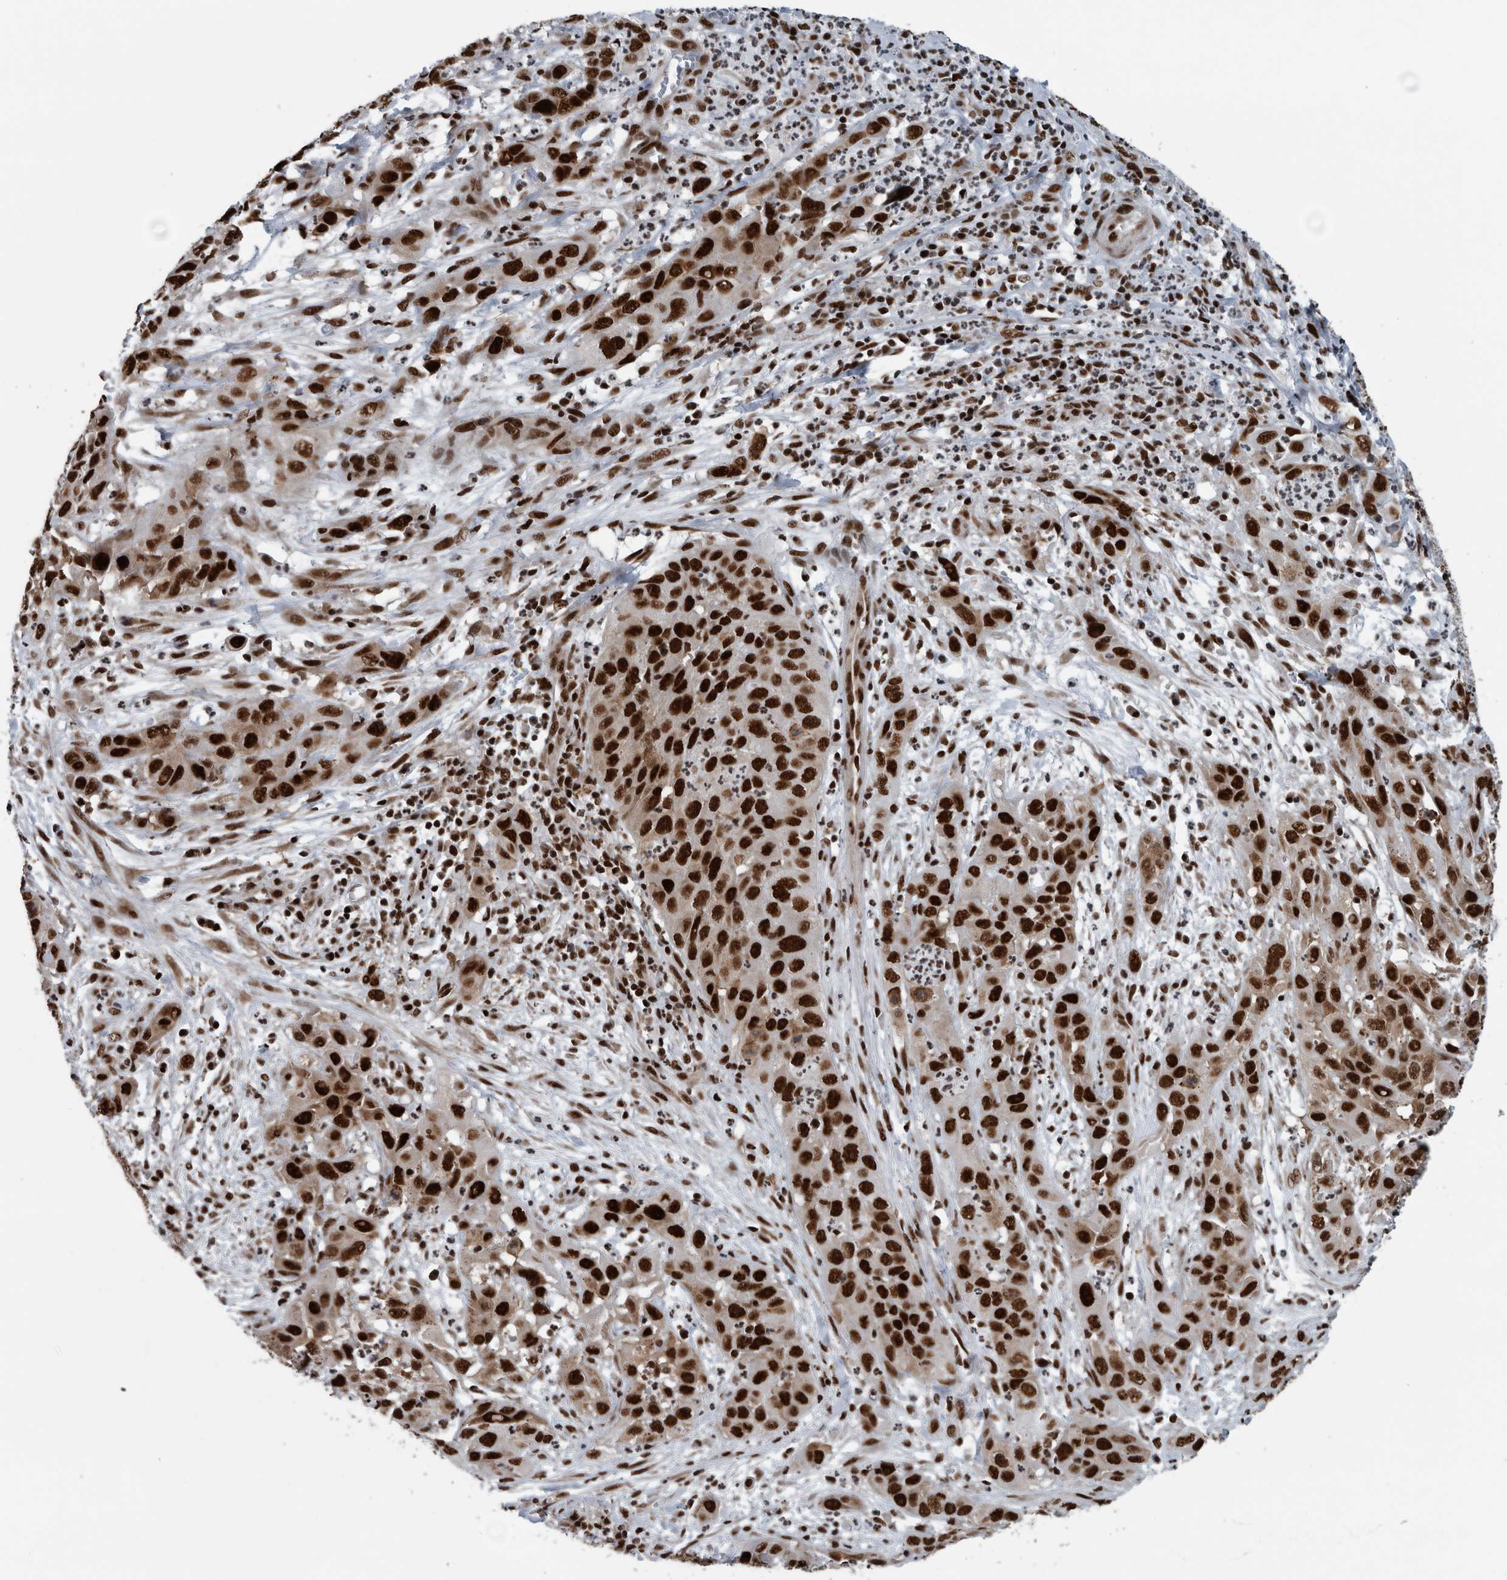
{"staining": {"intensity": "strong", "quantity": ">75%", "location": "nuclear"}, "tissue": "cervical cancer", "cell_type": "Tumor cells", "image_type": "cancer", "snomed": [{"axis": "morphology", "description": "Squamous cell carcinoma, NOS"}, {"axis": "topography", "description": "Cervix"}], "caption": "Tumor cells reveal strong nuclear positivity in approximately >75% of cells in cervical cancer (squamous cell carcinoma). (Stains: DAB (3,3'-diaminobenzidine) in brown, nuclei in blue, Microscopy: brightfield microscopy at high magnification).", "gene": "DNMT3A", "patient": {"sex": "female", "age": 32}}